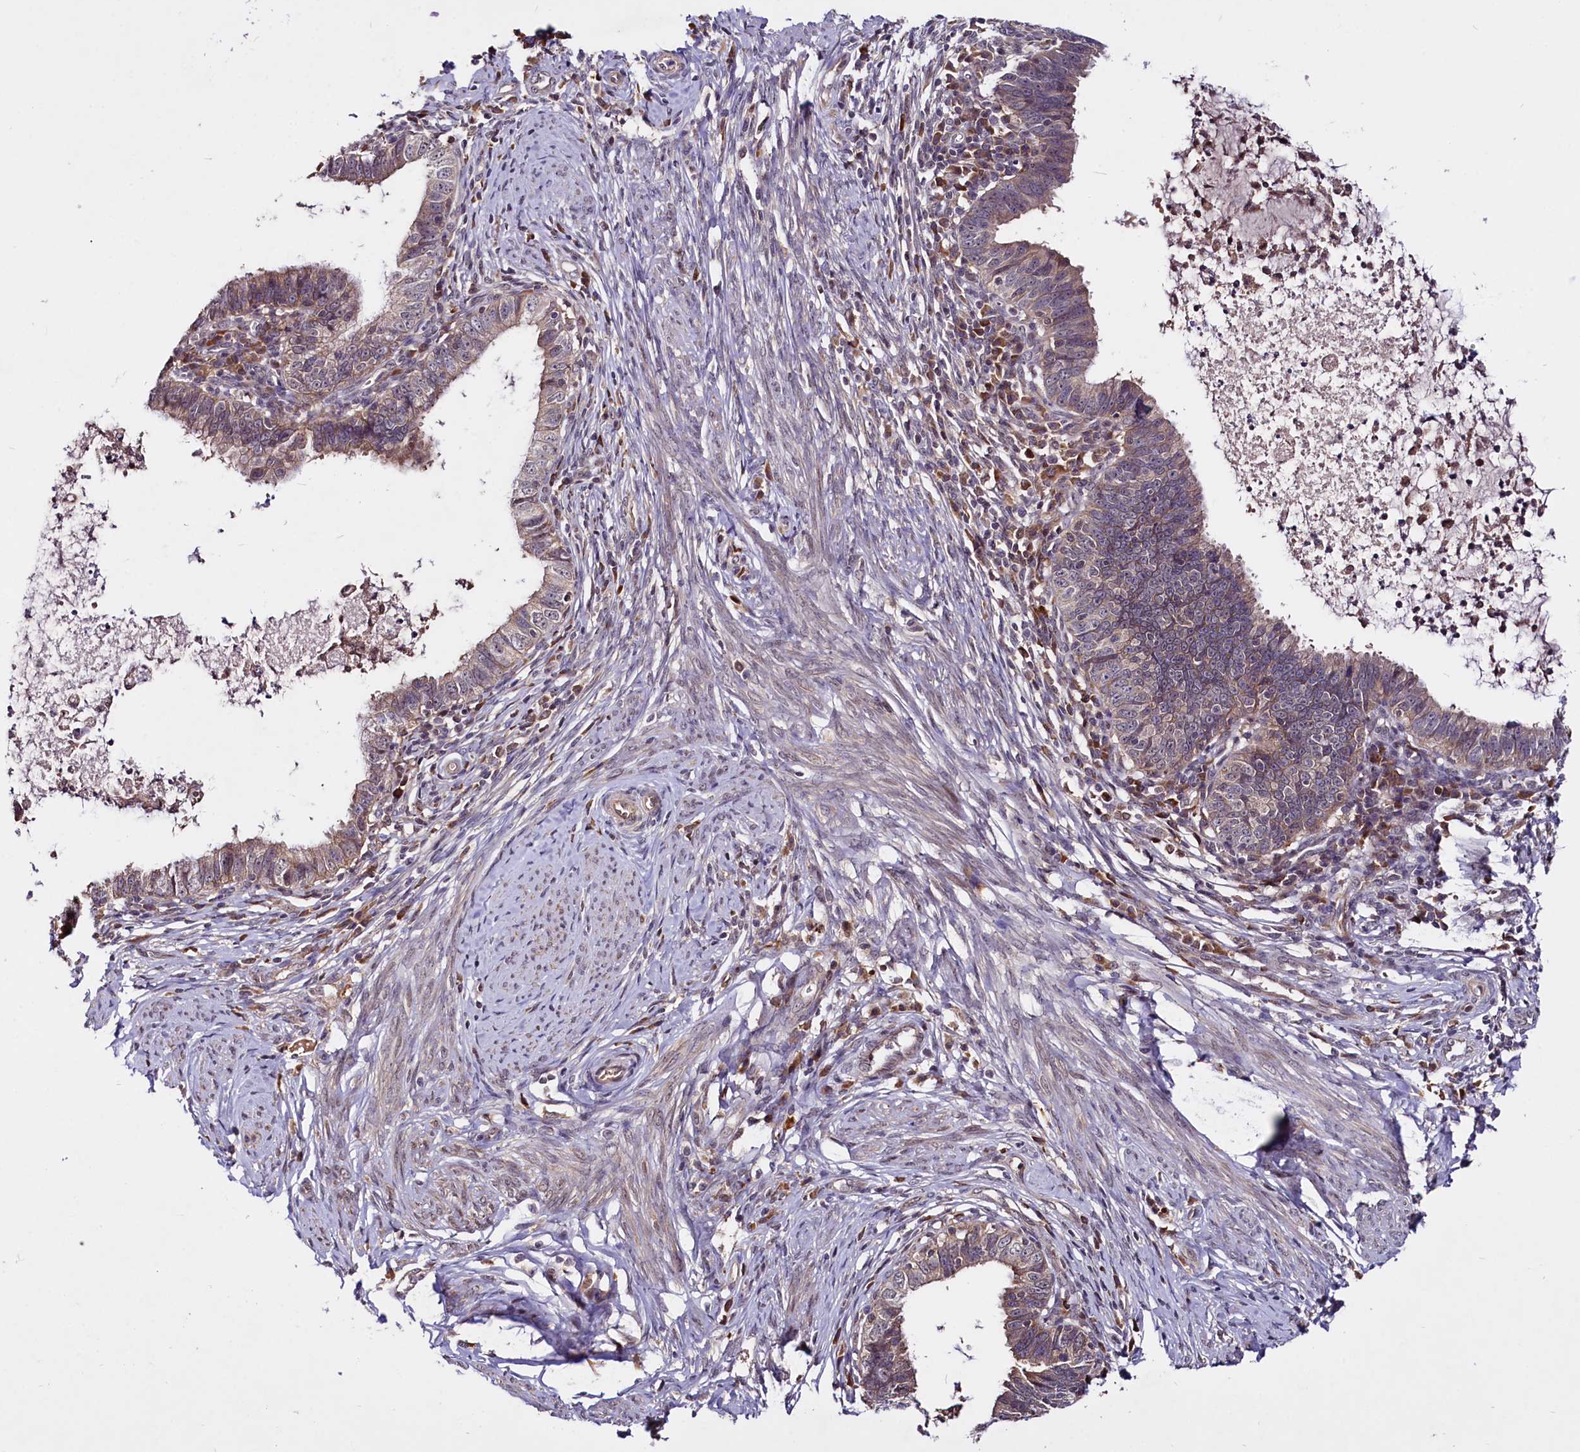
{"staining": {"intensity": "moderate", "quantity": "<25%", "location": "cytoplasmic/membranous"}, "tissue": "cervical cancer", "cell_type": "Tumor cells", "image_type": "cancer", "snomed": [{"axis": "morphology", "description": "Adenocarcinoma, NOS"}, {"axis": "topography", "description": "Cervix"}], "caption": "This is a histology image of immunohistochemistry staining of adenocarcinoma (cervical), which shows moderate expression in the cytoplasmic/membranous of tumor cells.", "gene": "UBE3A", "patient": {"sex": "female", "age": 36}}